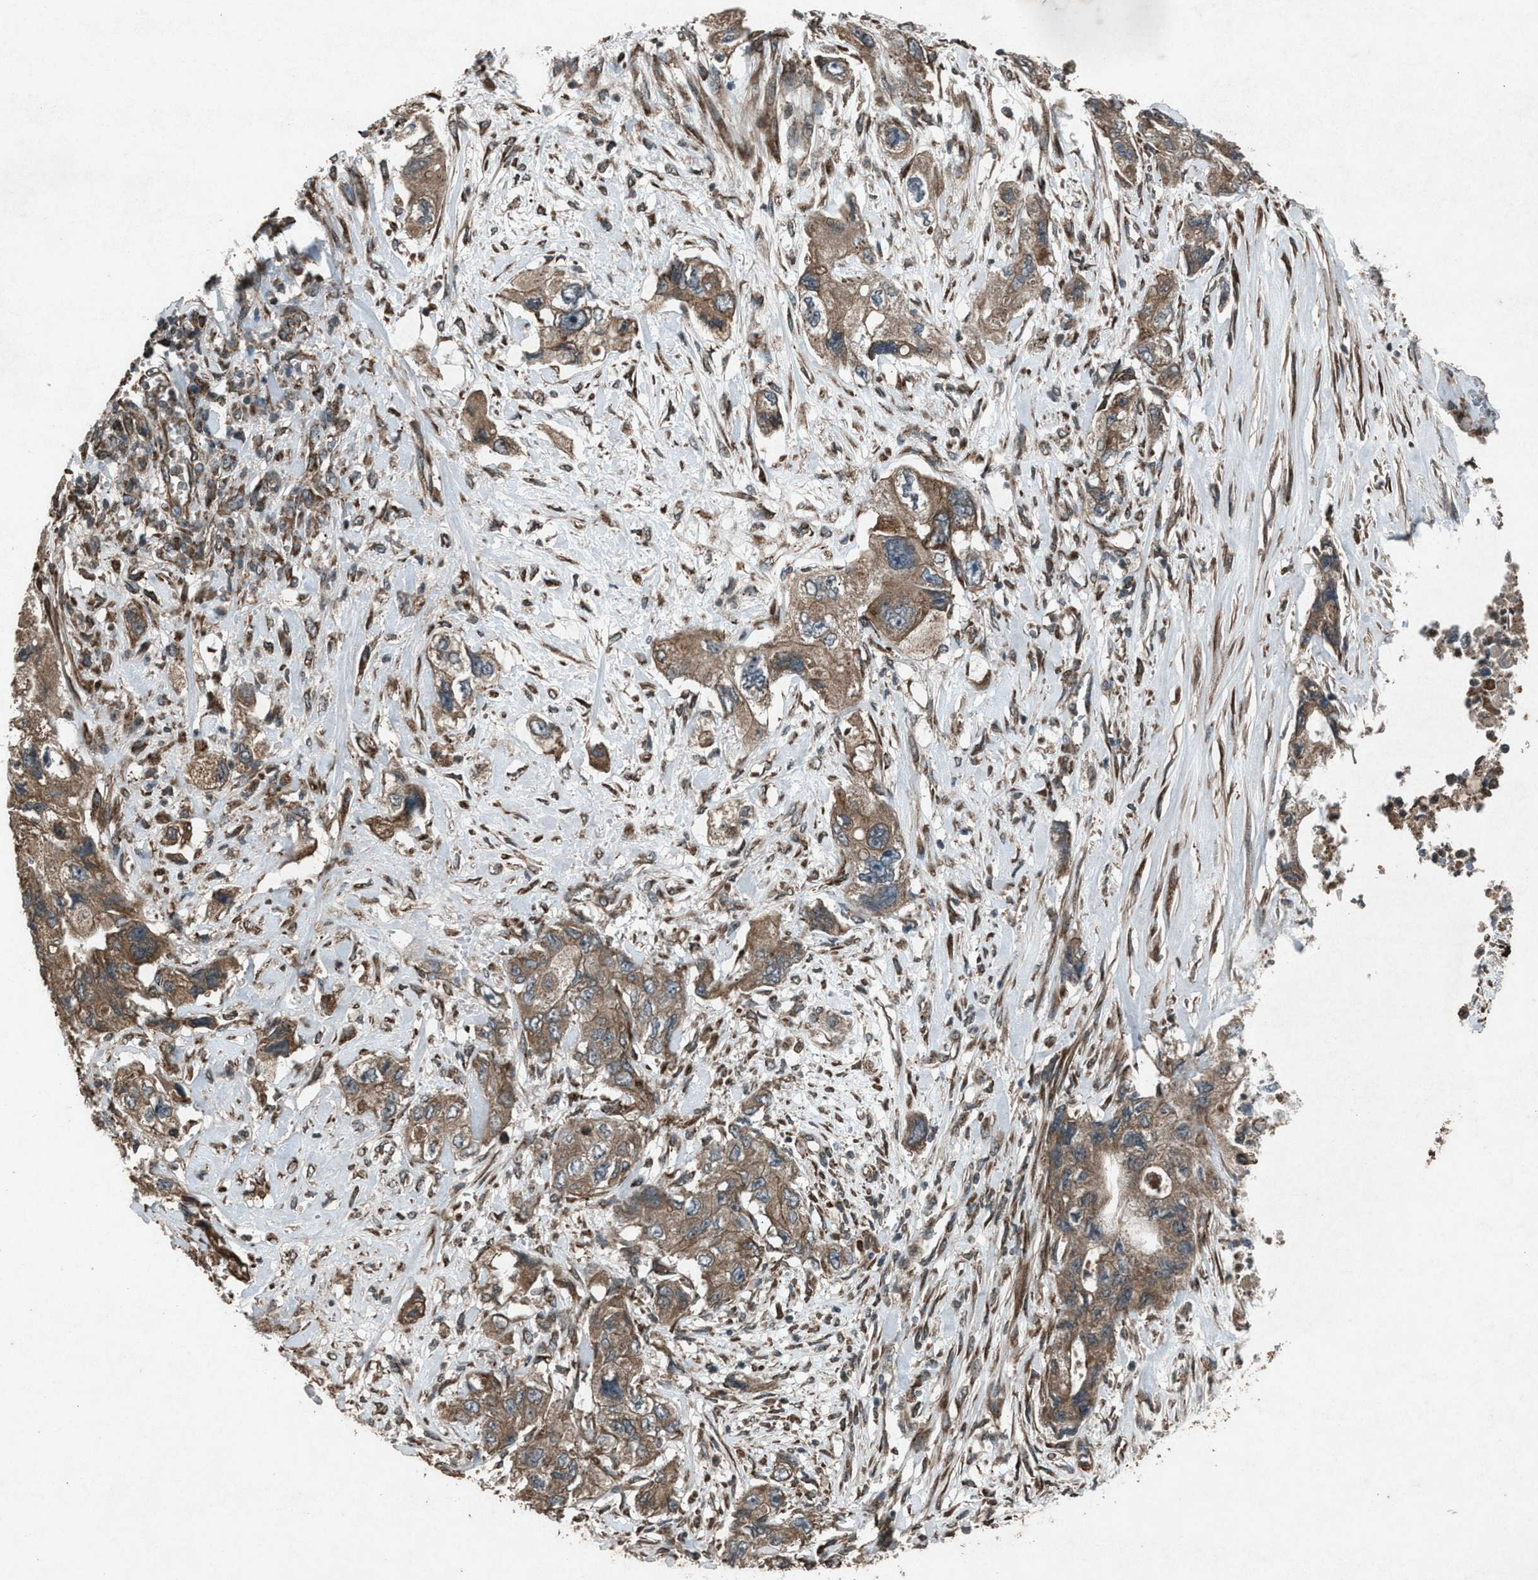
{"staining": {"intensity": "moderate", "quantity": ">75%", "location": "cytoplasmic/membranous"}, "tissue": "pancreatic cancer", "cell_type": "Tumor cells", "image_type": "cancer", "snomed": [{"axis": "morphology", "description": "Adenocarcinoma, NOS"}, {"axis": "topography", "description": "Pancreas"}], "caption": "Immunohistochemistry (IHC) micrograph of neoplastic tissue: pancreatic adenocarcinoma stained using immunohistochemistry shows medium levels of moderate protein expression localized specifically in the cytoplasmic/membranous of tumor cells, appearing as a cytoplasmic/membranous brown color.", "gene": "CALR", "patient": {"sex": "female", "age": 73}}